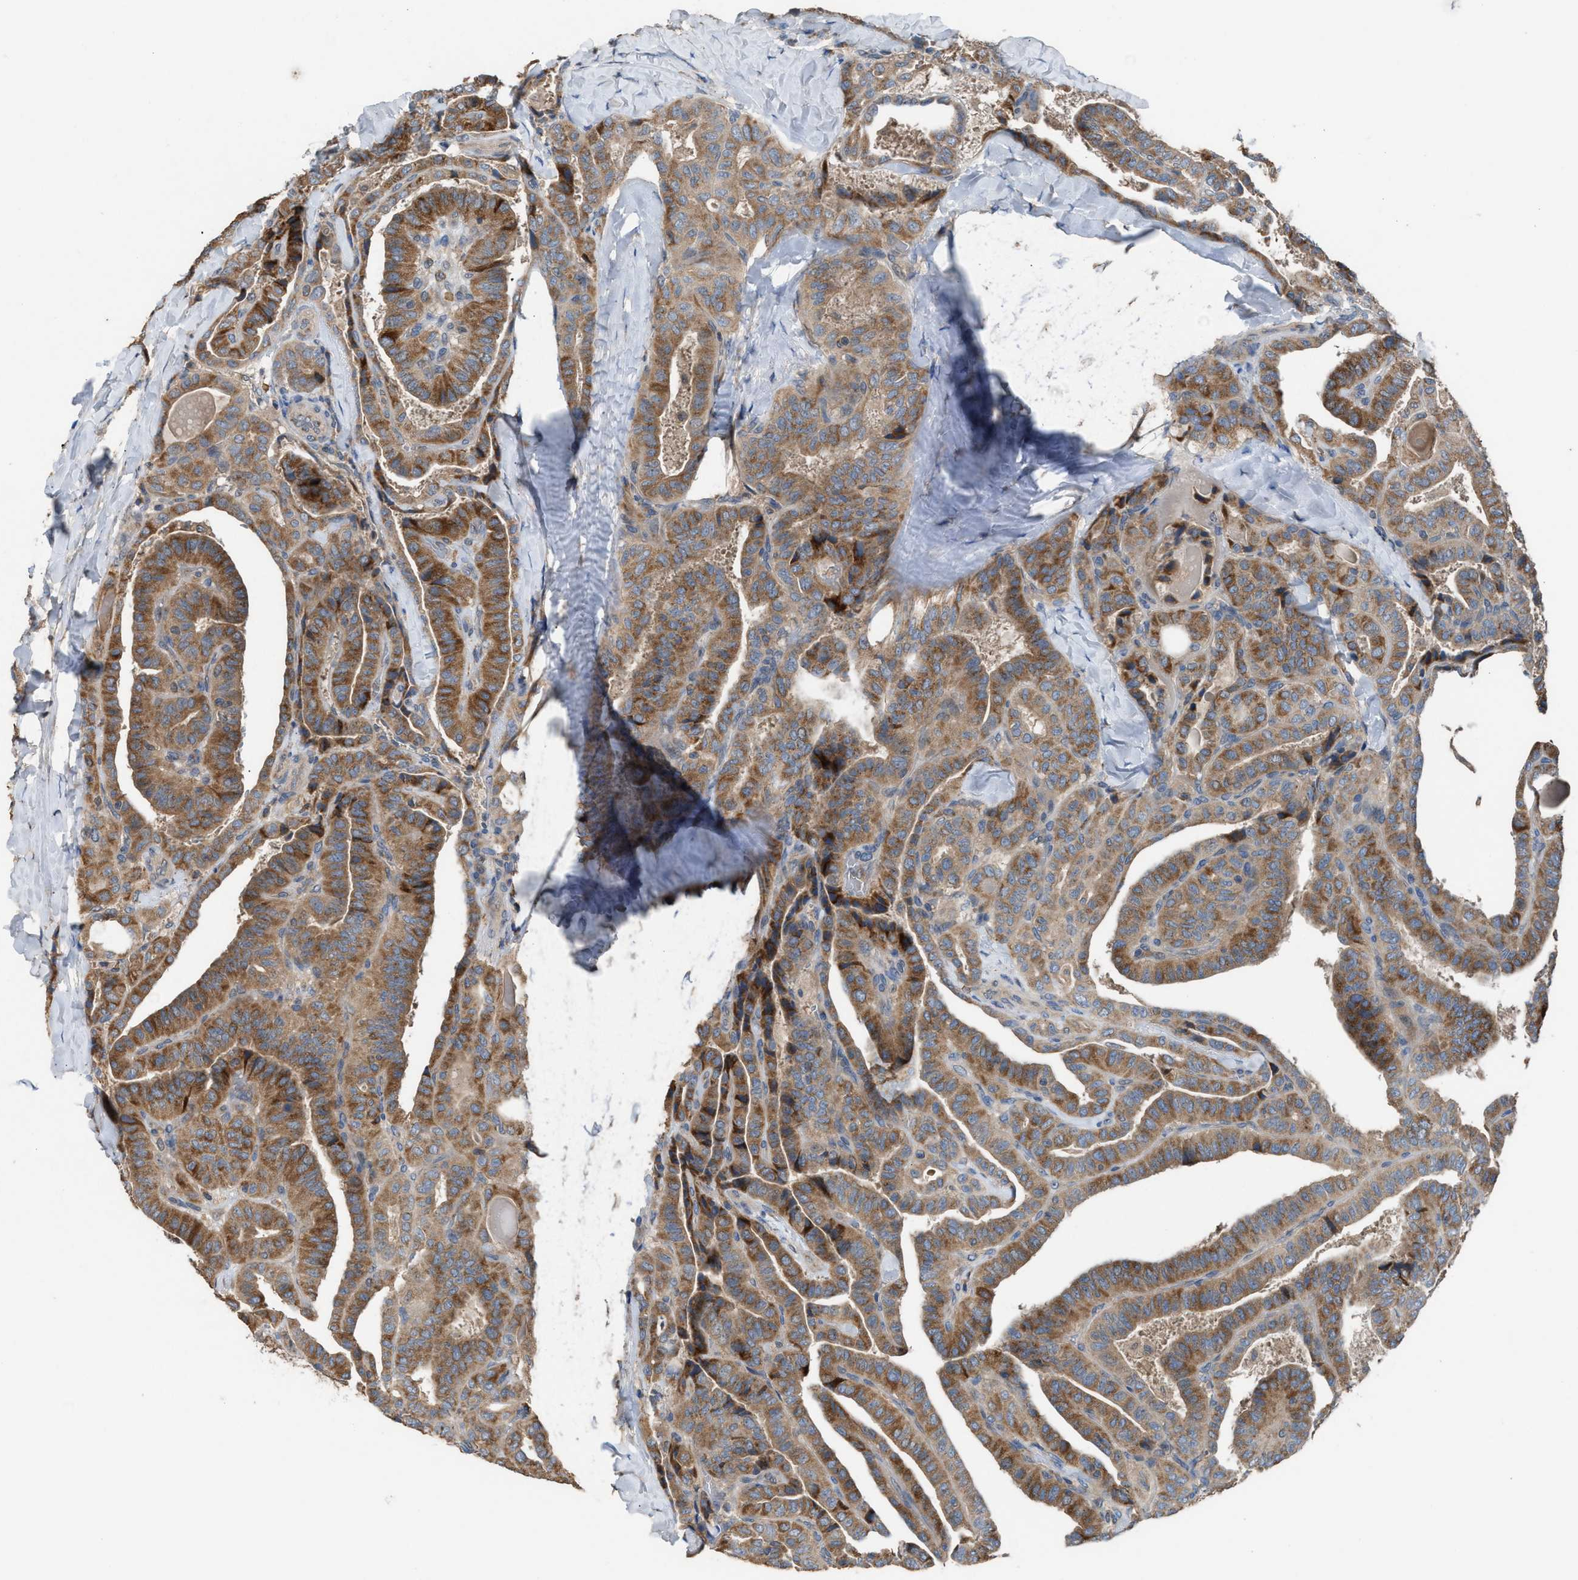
{"staining": {"intensity": "moderate", "quantity": ">75%", "location": "cytoplasmic/membranous"}, "tissue": "thyroid cancer", "cell_type": "Tumor cells", "image_type": "cancer", "snomed": [{"axis": "morphology", "description": "Papillary adenocarcinoma, NOS"}, {"axis": "topography", "description": "Thyroid gland"}], "caption": "A high-resolution micrograph shows IHC staining of thyroid cancer, which exhibits moderate cytoplasmic/membranous staining in about >75% of tumor cells.", "gene": "TPK1", "patient": {"sex": "male", "age": 77}}